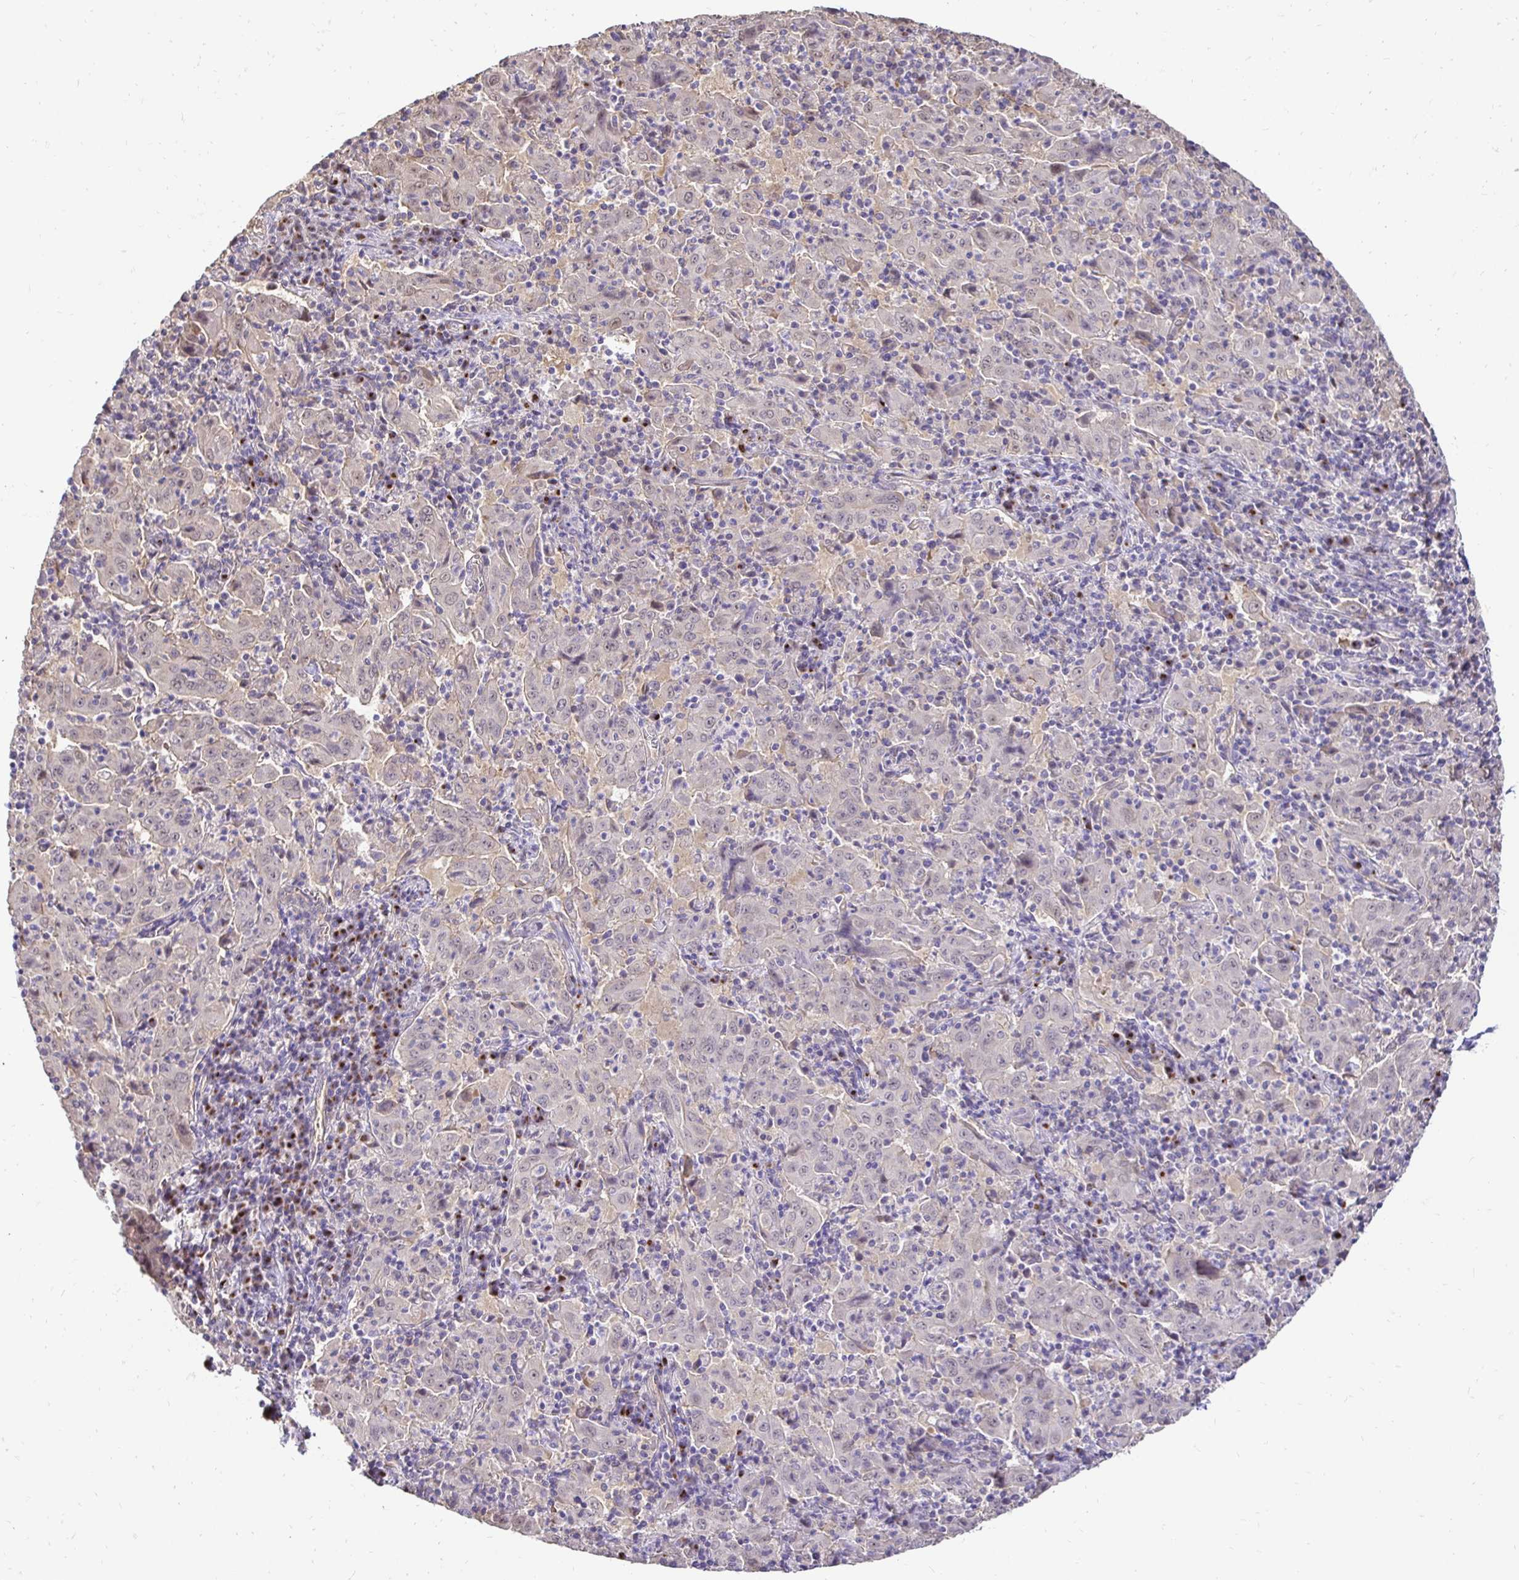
{"staining": {"intensity": "negative", "quantity": "none", "location": "none"}, "tissue": "pancreatic cancer", "cell_type": "Tumor cells", "image_type": "cancer", "snomed": [{"axis": "morphology", "description": "Adenocarcinoma, NOS"}, {"axis": "topography", "description": "Pancreas"}], "caption": "This is an immunohistochemistry (IHC) histopathology image of human pancreatic adenocarcinoma. There is no positivity in tumor cells.", "gene": "SLC9A1", "patient": {"sex": "male", "age": 63}}